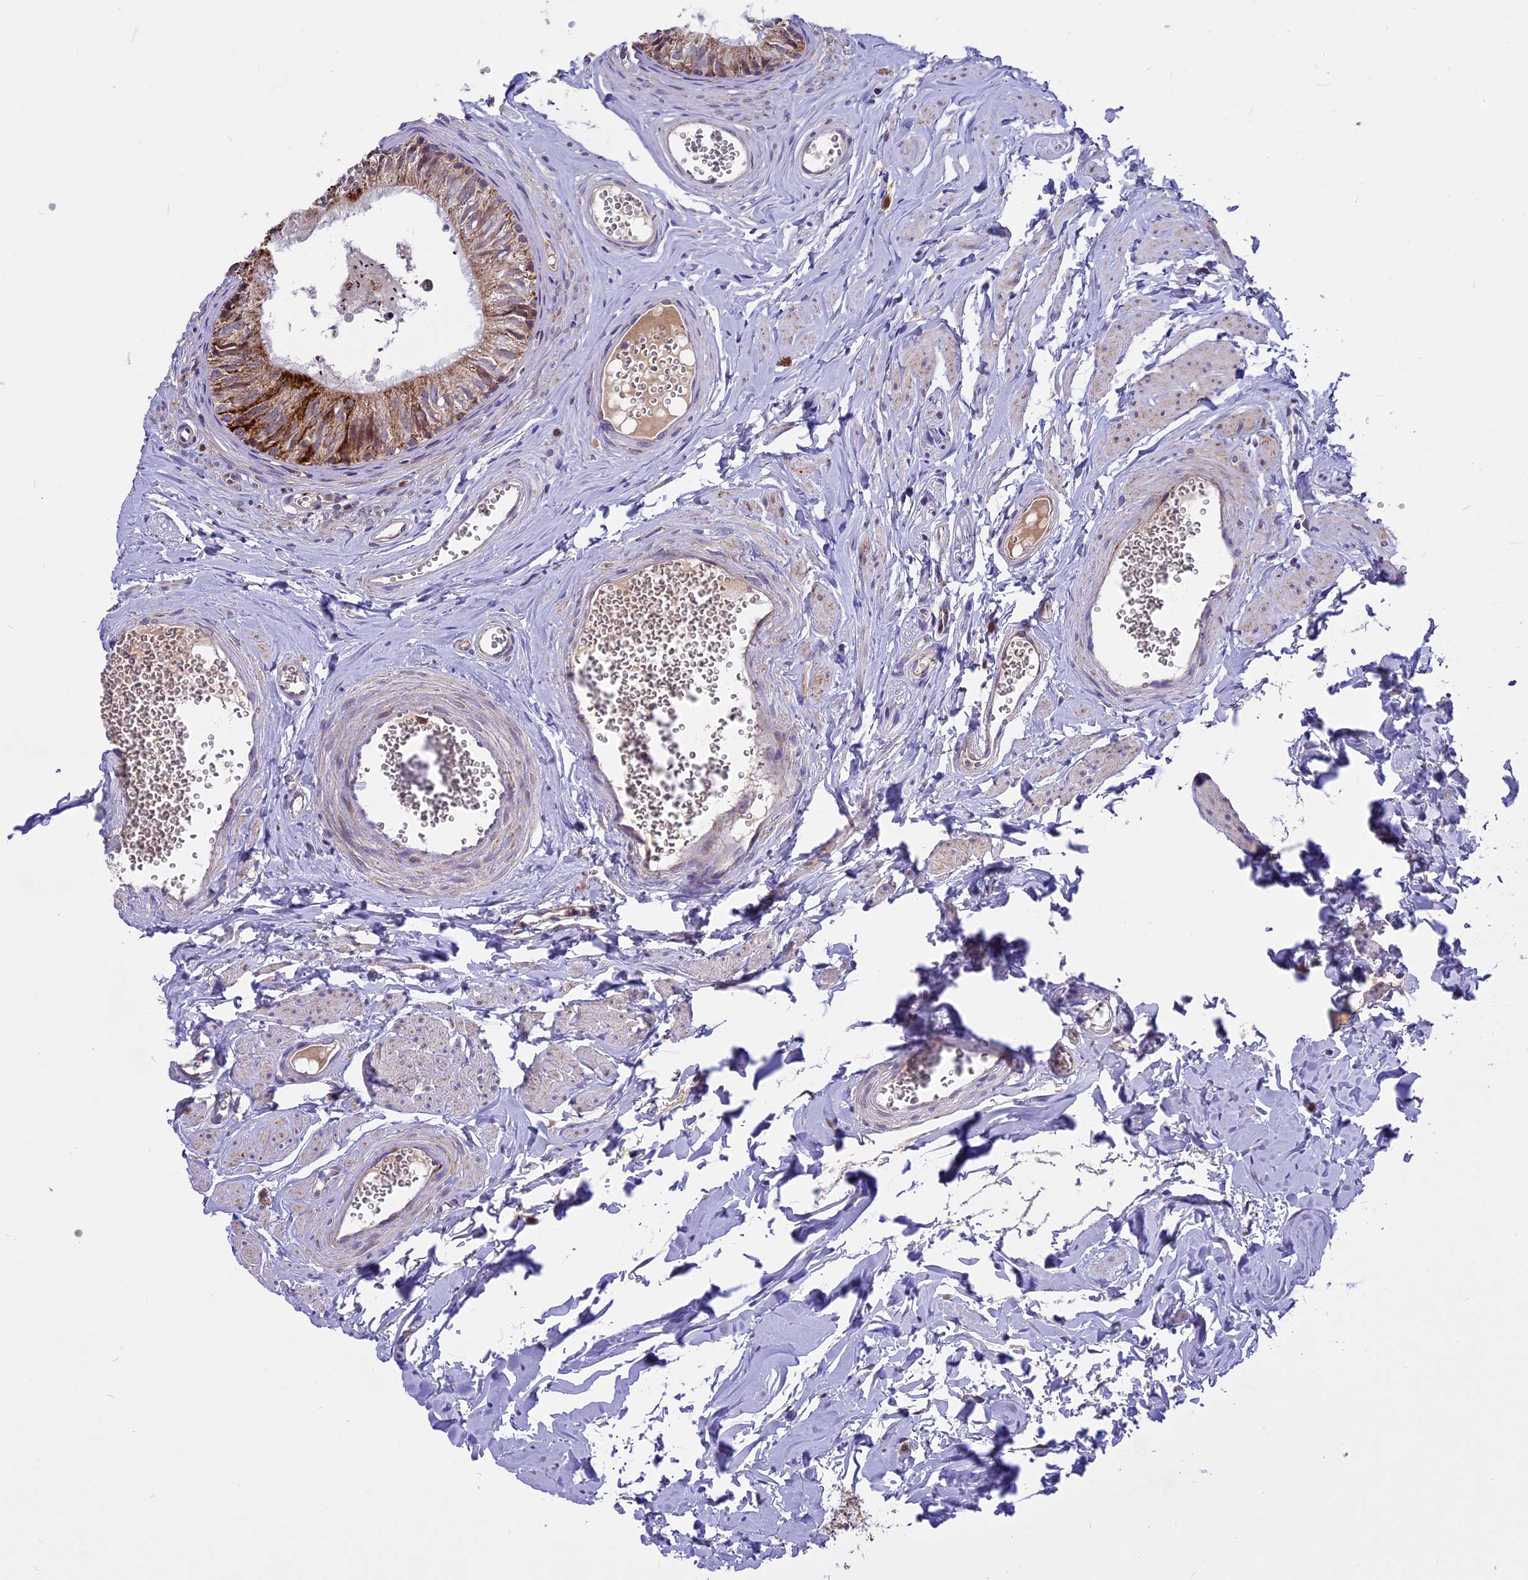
{"staining": {"intensity": "strong", "quantity": "<25%", "location": "cytoplasmic/membranous"}, "tissue": "epididymis", "cell_type": "Glandular cells", "image_type": "normal", "snomed": [{"axis": "morphology", "description": "Normal tissue, NOS"}, {"axis": "topography", "description": "Epididymis"}], "caption": "This is an image of immunohistochemistry (IHC) staining of benign epididymis, which shows strong positivity in the cytoplasmic/membranous of glandular cells.", "gene": "COX17", "patient": {"sex": "male", "age": 36}}